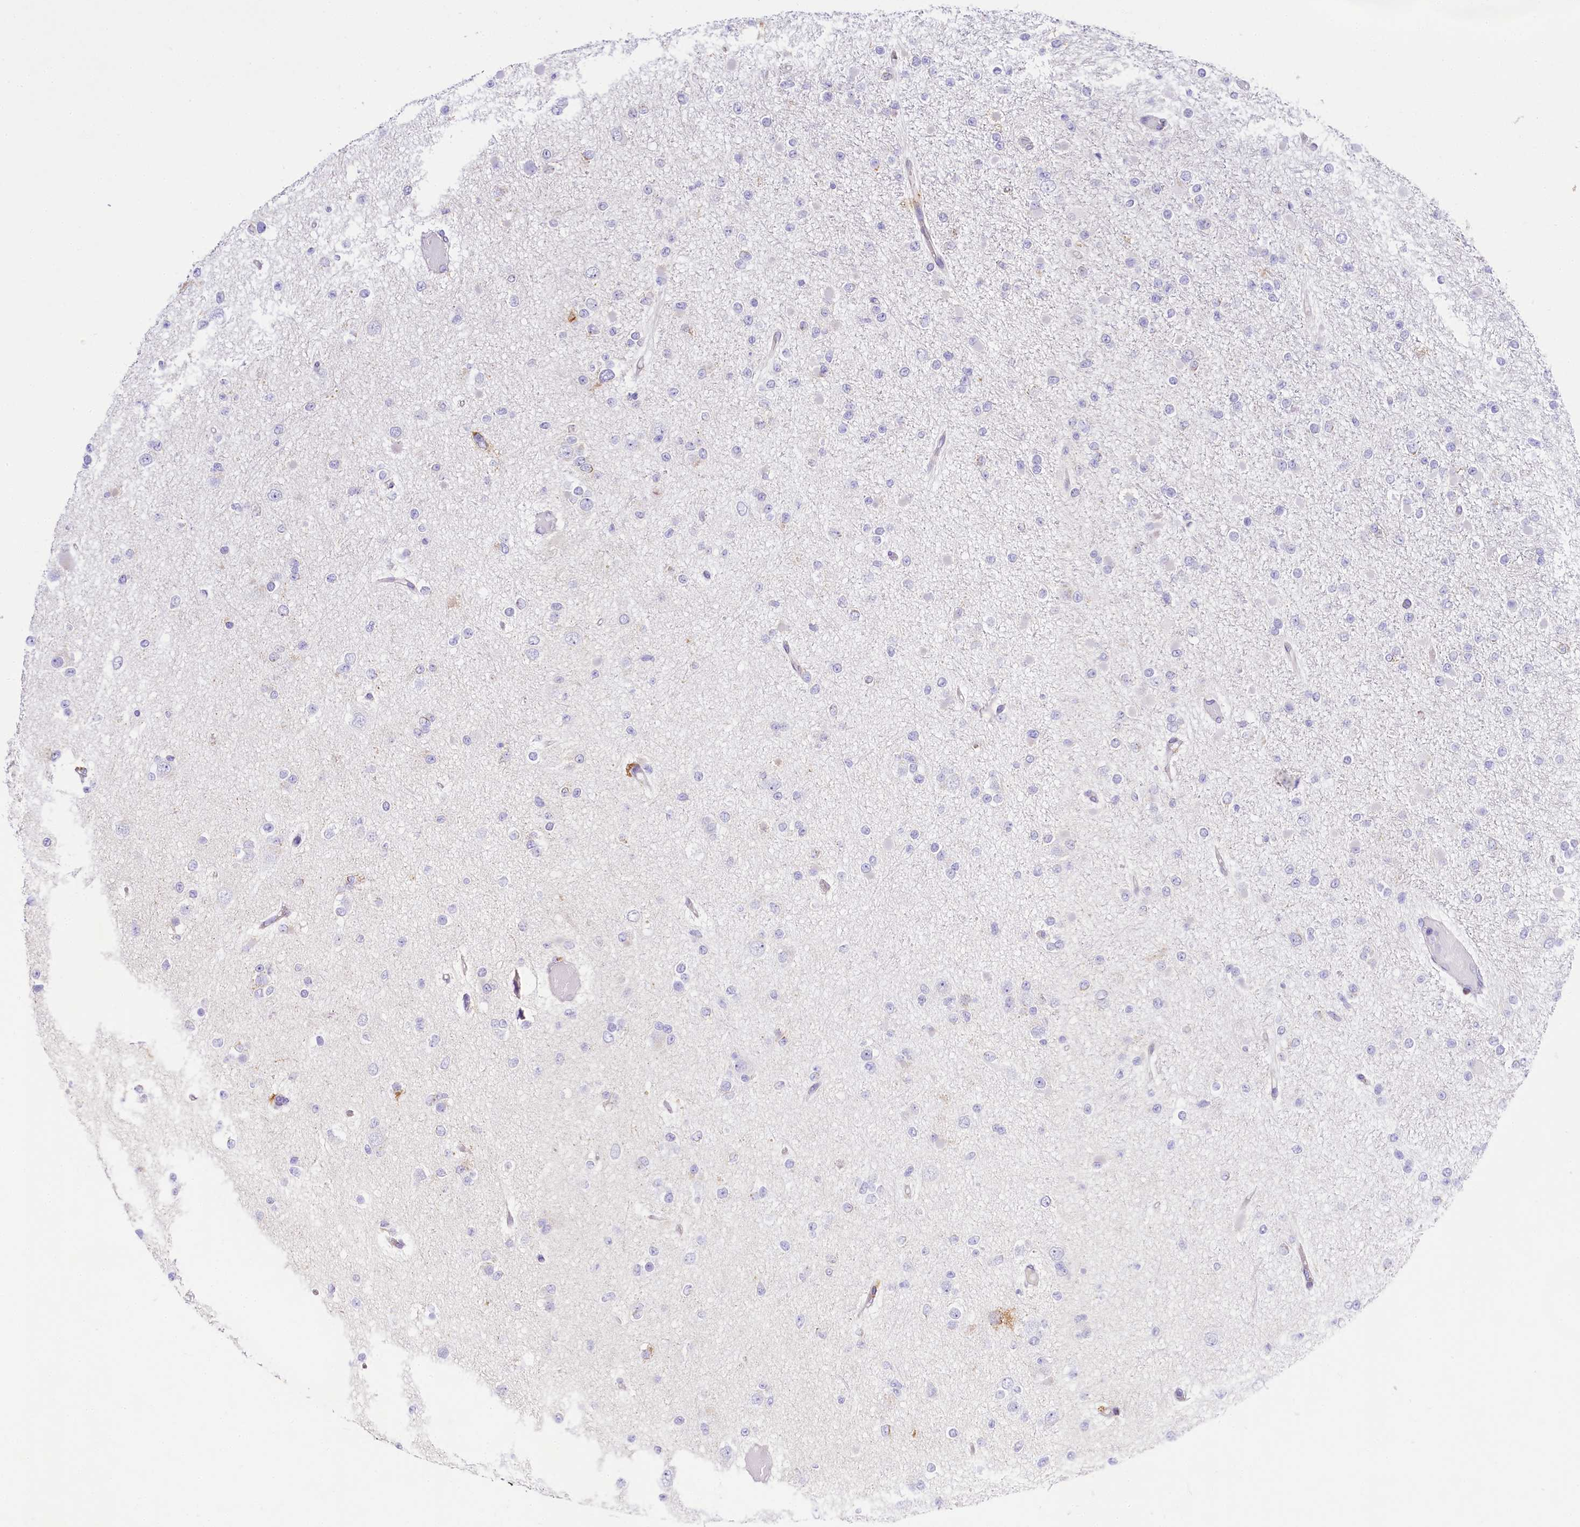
{"staining": {"intensity": "negative", "quantity": "none", "location": "none"}, "tissue": "glioma", "cell_type": "Tumor cells", "image_type": "cancer", "snomed": [{"axis": "morphology", "description": "Glioma, malignant, Low grade"}, {"axis": "topography", "description": "Brain"}], "caption": "An image of glioma stained for a protein exhibits no brown staining in tumor cells. The staining was performed using DAB to visualize the protein expression in brown, while the nuclei were stained in blue with hematoxylin (Magnification: 20x).", "gene": "PPIP5K2", "patient": {"sex": "female", "age": 22}}